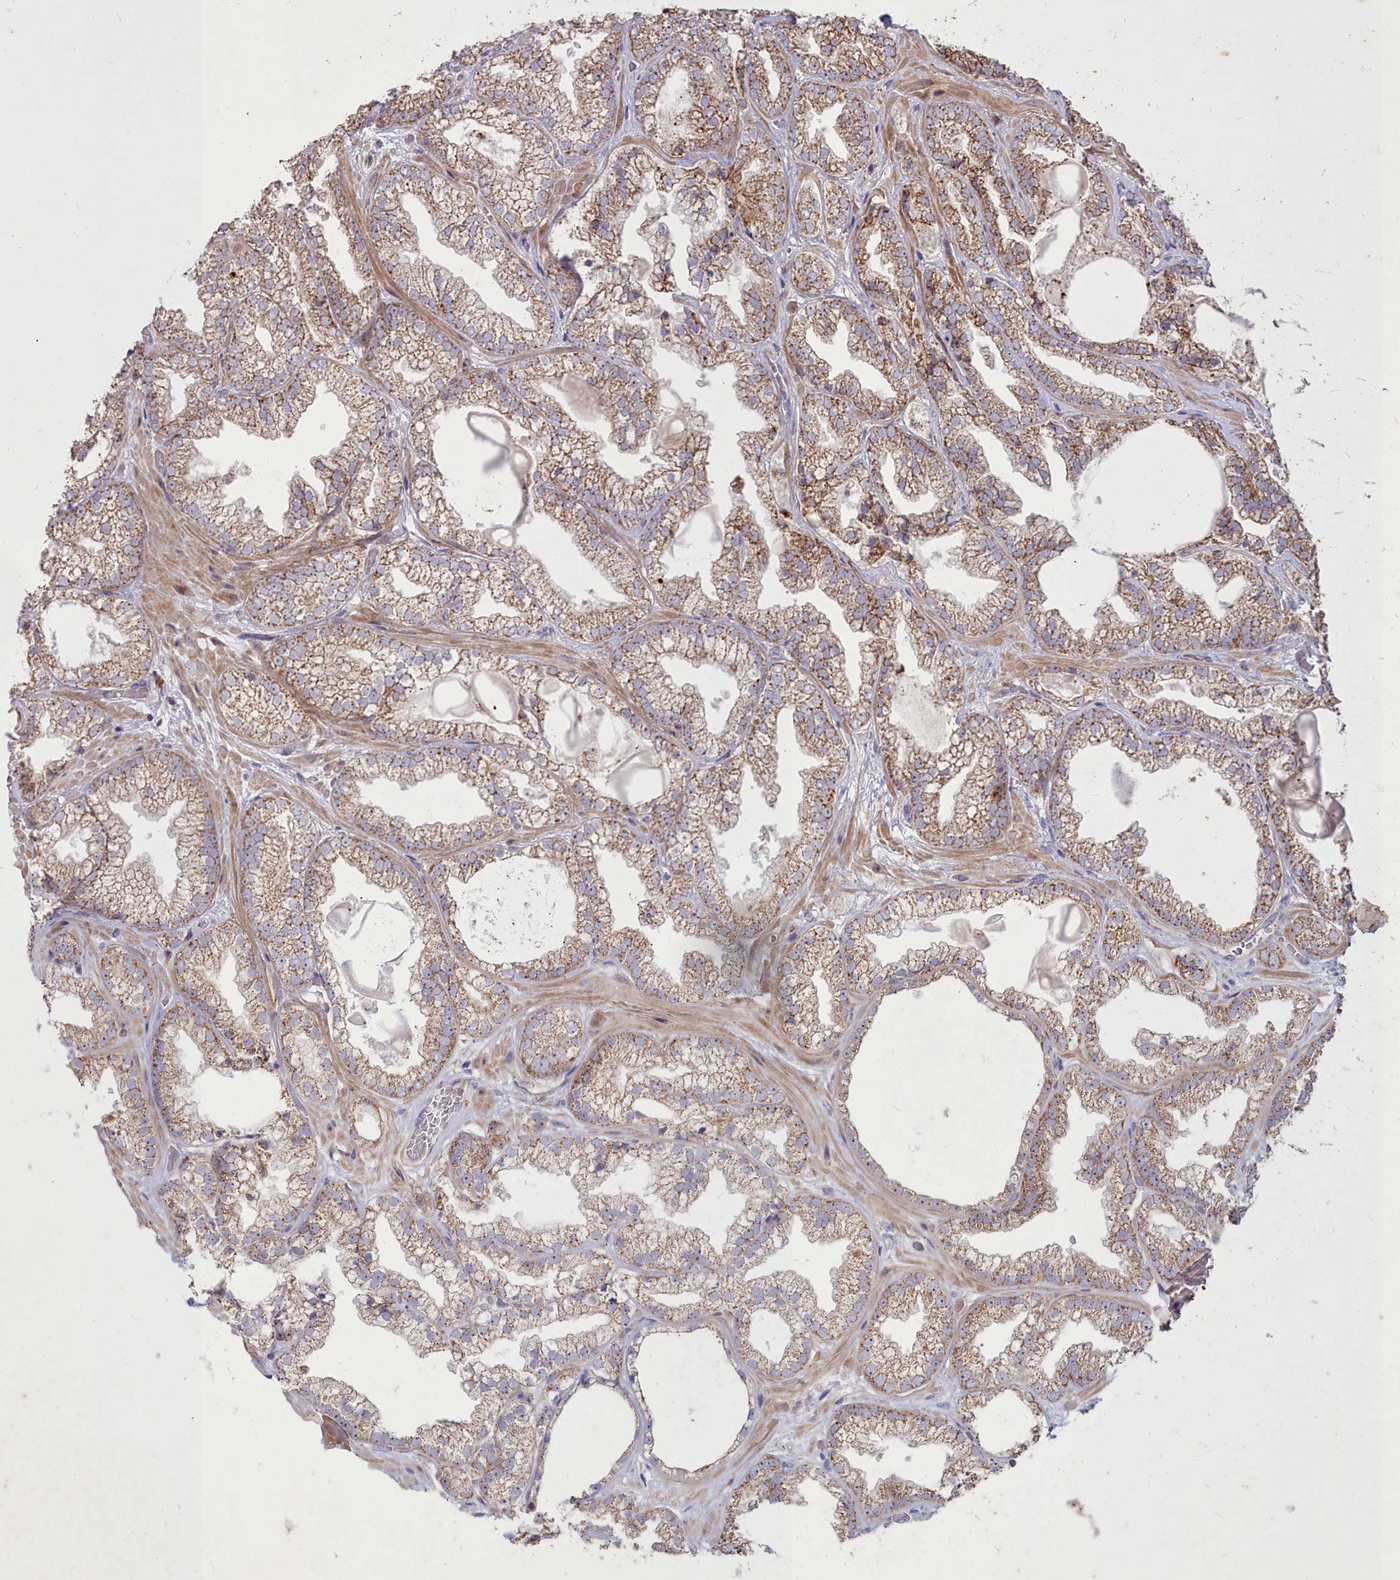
{"staining": {"intensity": "moderate", "quantity": ">75%", "location": "cytoplasmic/membranous"}, "tissue": "prostate cancer", "cell_type": "Tumor cells", "image_type": "cancer", "snomed": [{"axis": "morphology", "description": "Adenocarcinoma, Low grade"}, {"axis": "topography", "description": "Prostate"}], "caption": "Prostate low-grade adenocarcinoma stained with a protein marker exhibits moderate staining in tumor cells.", "gene": "COX11", "patient": {"sex": "male", "age": 57}}